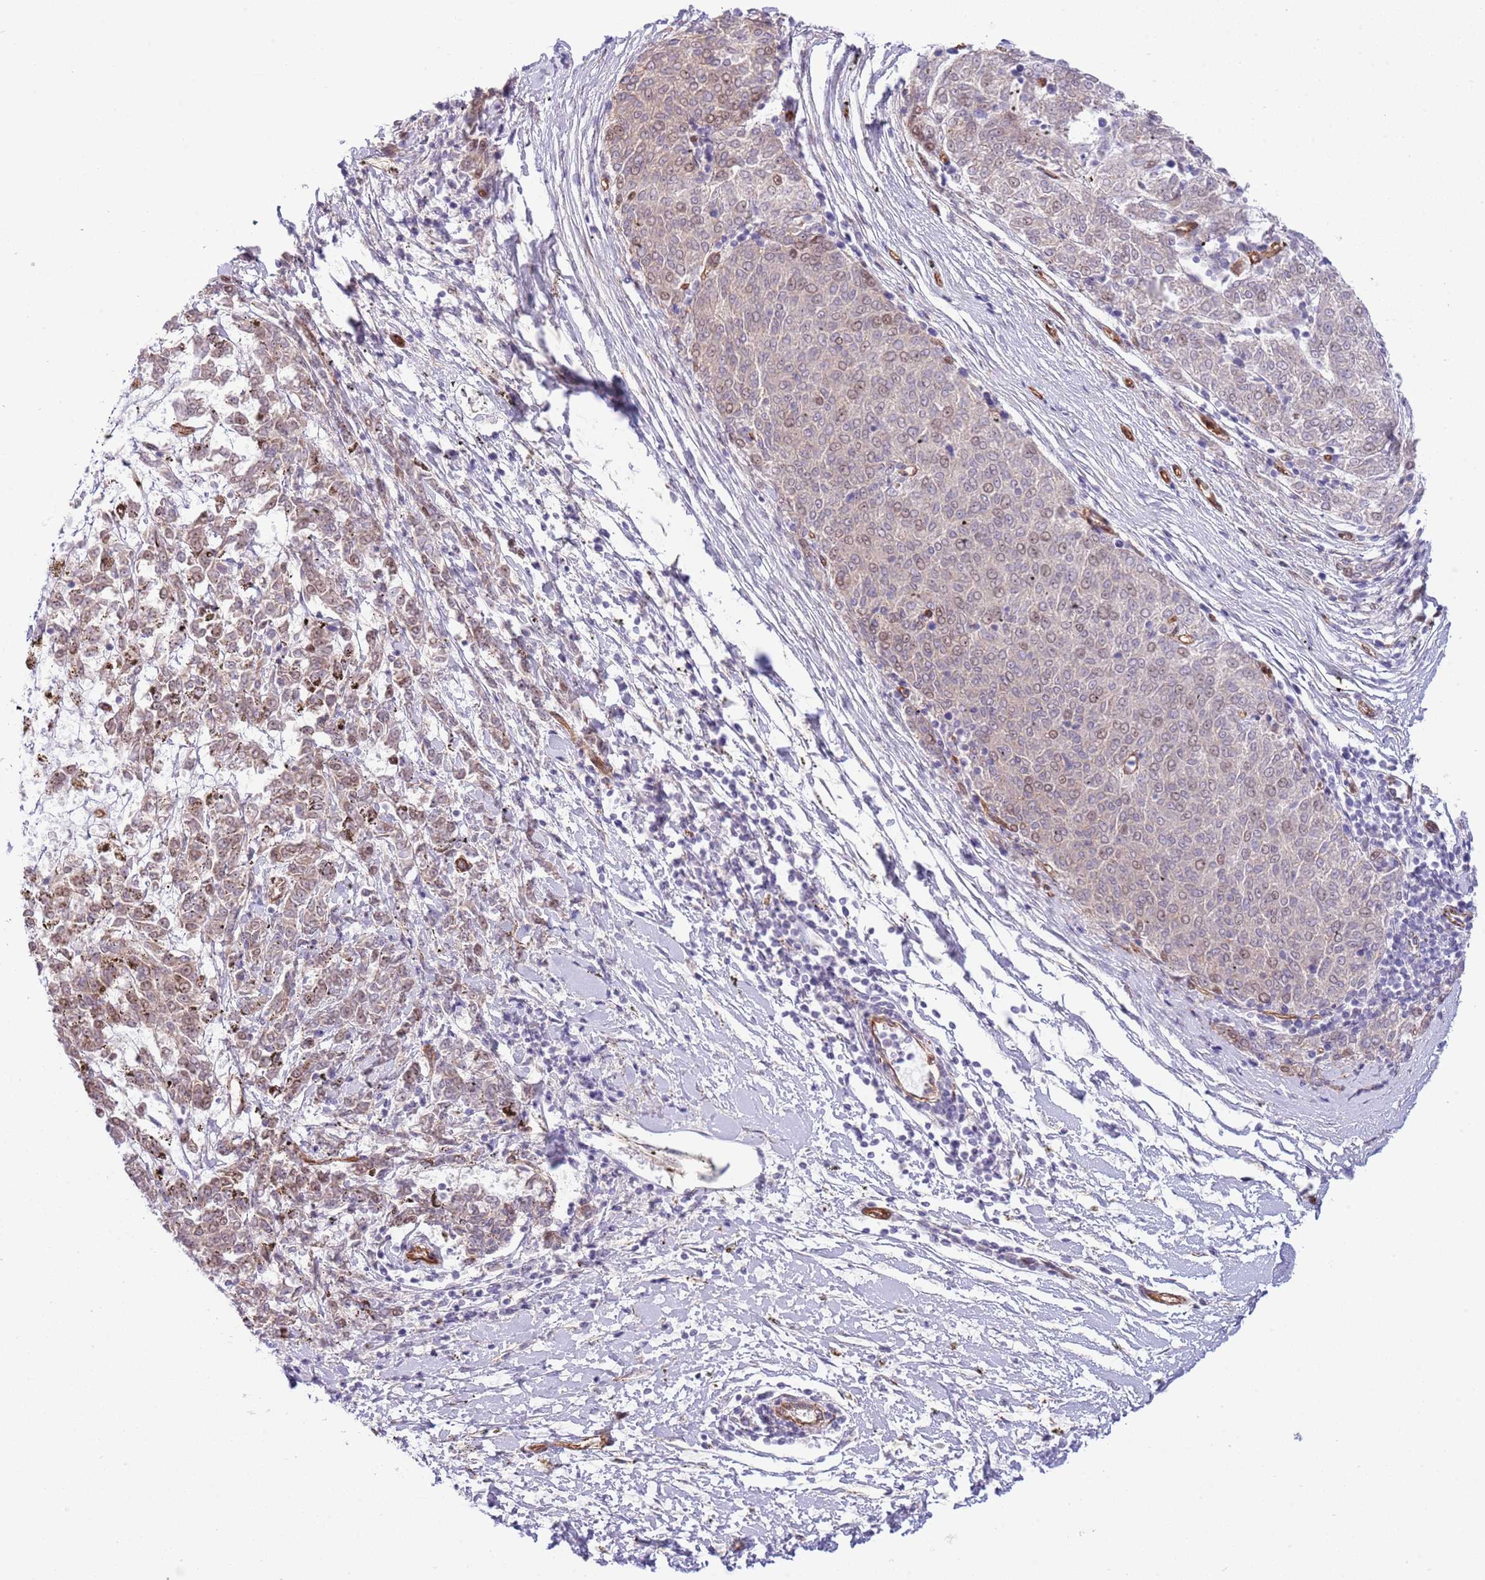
{"staining": {"intensity": "weak", "quantity": "<25%", "location": "nuclear"}, "tissue": "melanoma", "cell_type": "Tumor cells", "image_type": "cancer", "snomed": [{"axis": "morphology", "description": "Malignant melanoma, NOS"}, {"axis": "topography", "description": "Skin"}], "caption": "High power microscopy histopathology image of an IHC histopathology image of malignant melanoma, revealing no significant staining in tumor cells.", "gene": "NEK3", "patient": {"sex": "female", "age": 72}}